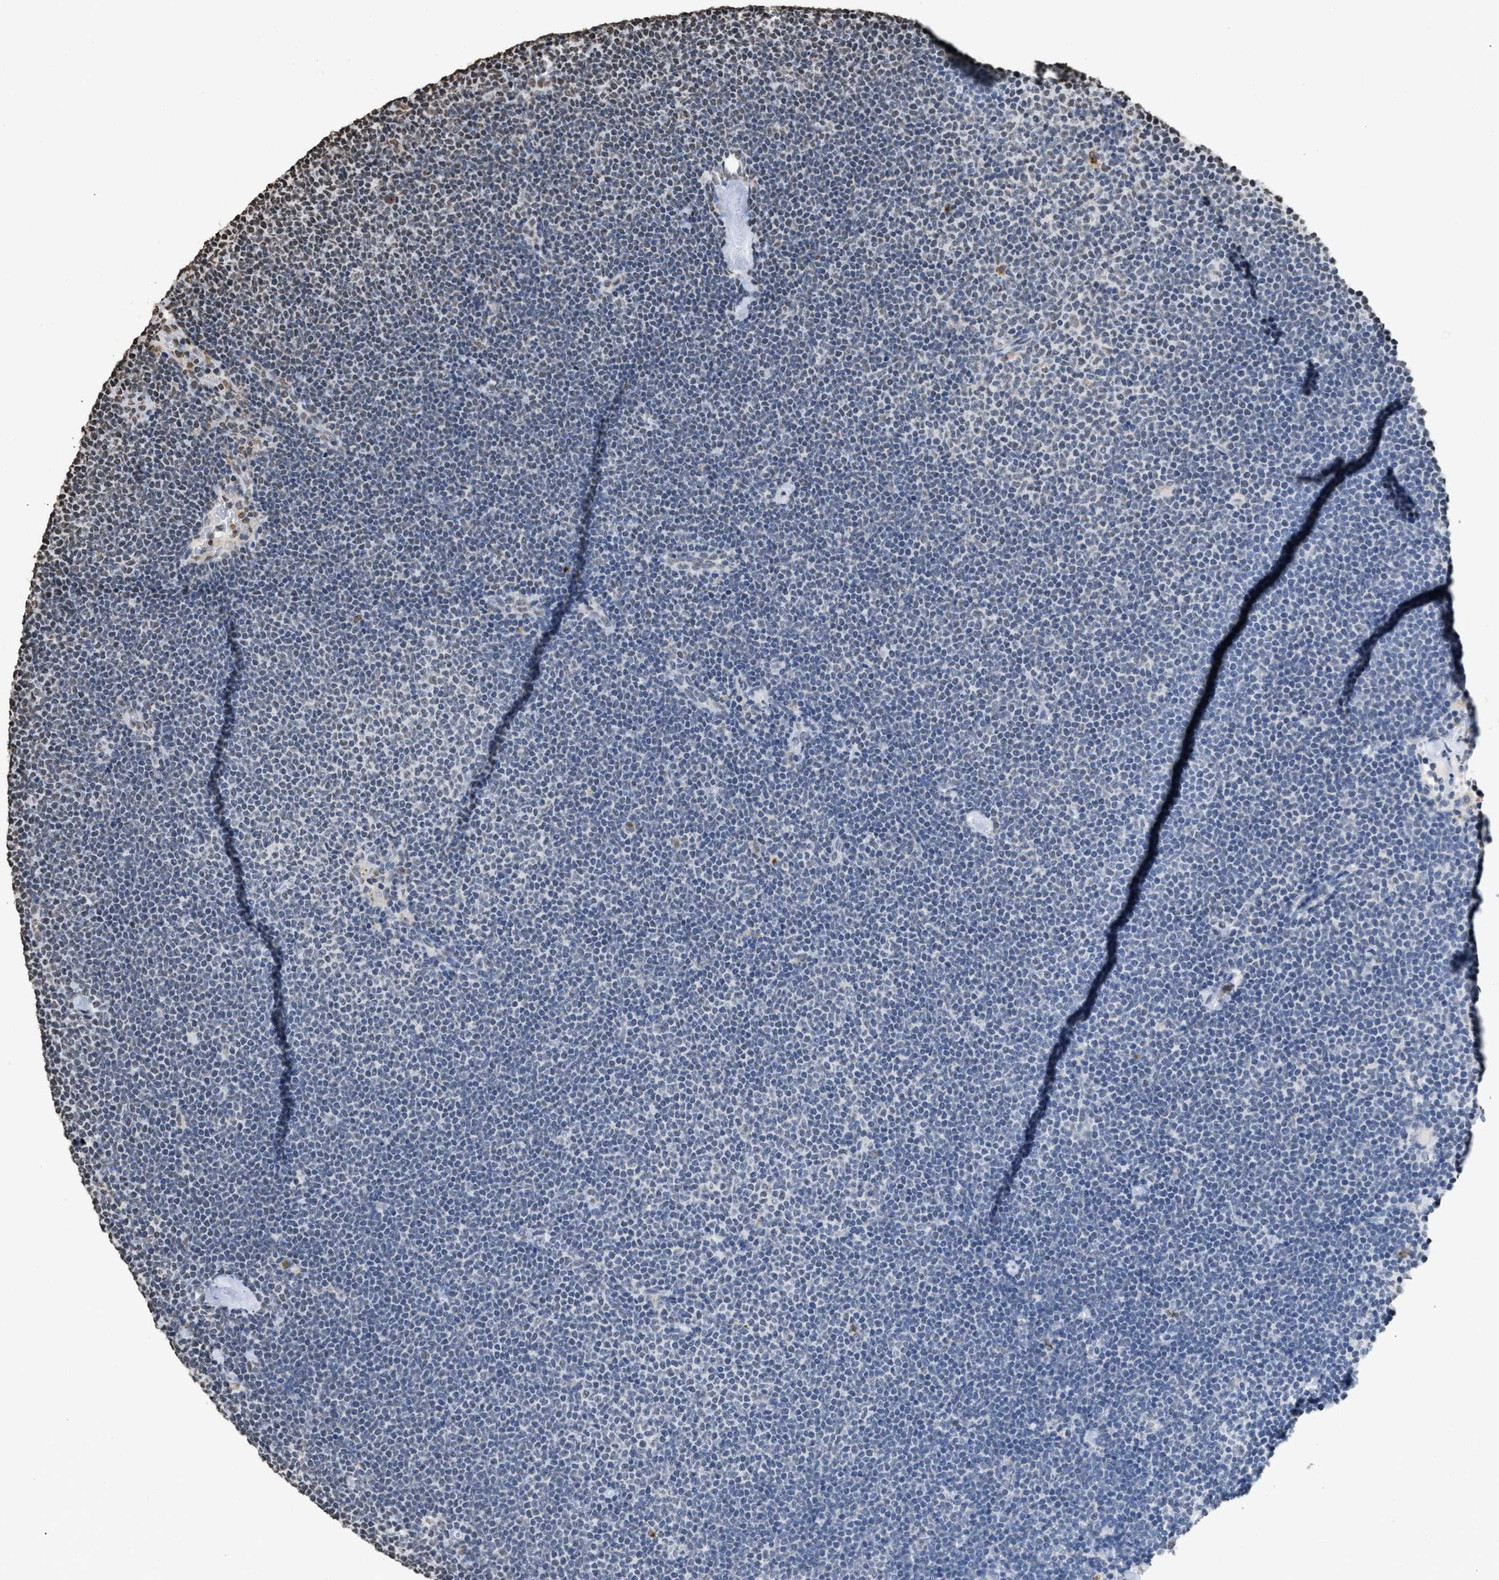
{"staining": {"intensity": "weak", "quantity": "<25%", "location": "nuclear"}, "tissue": "lymphoma", "cell_type": "Tumor cells", "image_type": "cancer", "snomed": [{"axis": "morphology", "description": "Malignant lymphoma, non-Hodgkin's type, Low grade"}, {"axis": "topography", "description": "Lymph node"}], "caption": "Protein analysis of malignant lymphoma, non-Hodgkin's type (low-grade) reveals no significant expression in tumor cells.", "gene": "NUP88", "patient": {"sex": "female", "age": 53}}